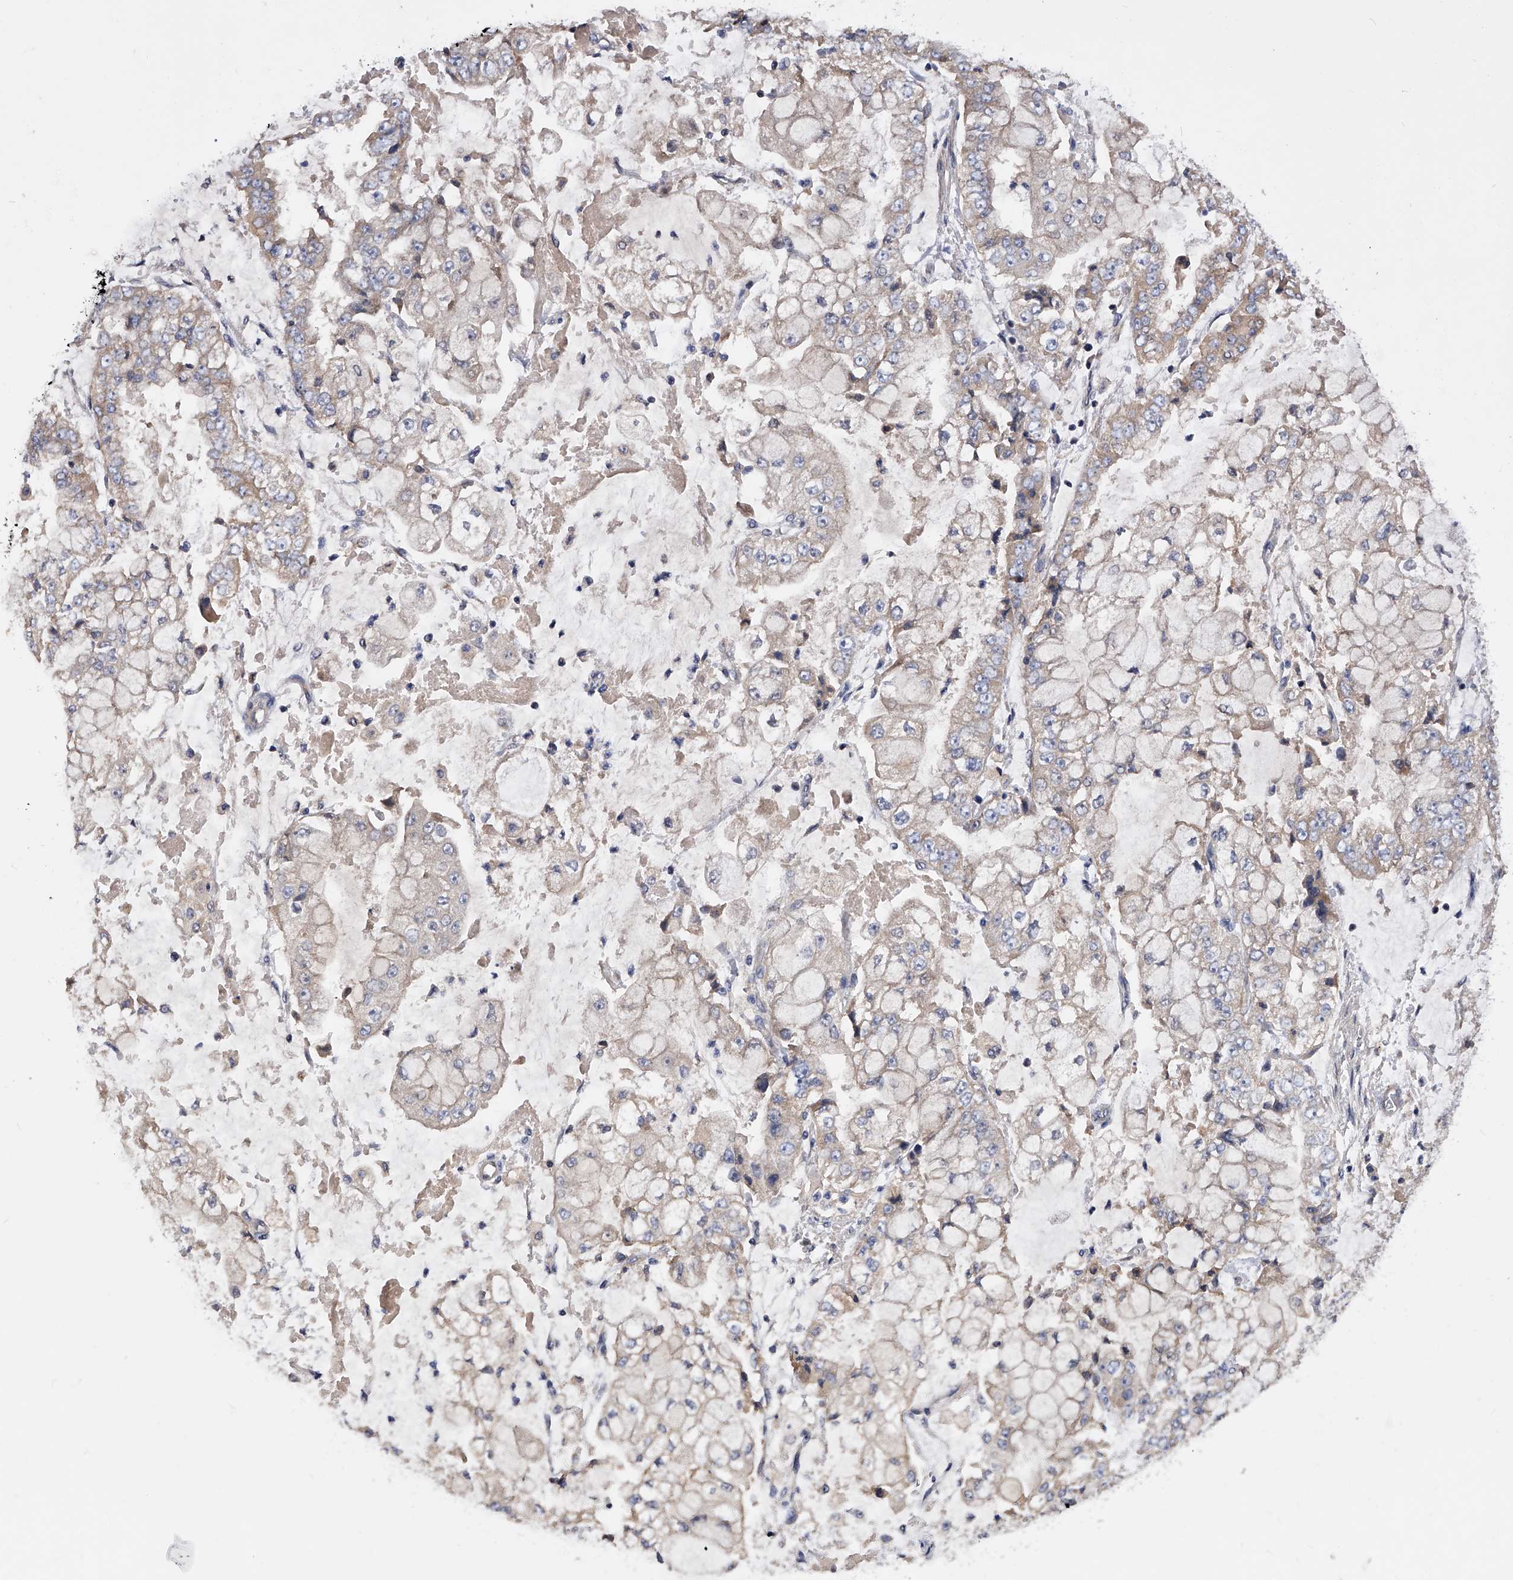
{"staining": {"intensity": "weak", "quantity": "<25%", "location": "cytoplasmic/membranous"}, "tissue": "stomach cancer", "cell_type": "Tumor cells", "image_type": "cancer", "snomed": [{"axis": "morphology", "description": "Adenocarcinoma, NOS"}, {"axis": "topography", "description": "Stomach"}], "caption": "High power microscopy photomicrograph of an IHC histopathology image of stomach cancer (adenocarcinoma), revealing no significant positivity in tumor cells.", "gene": "ARL4C", "patient": {"sex": "male", "age": 76}}